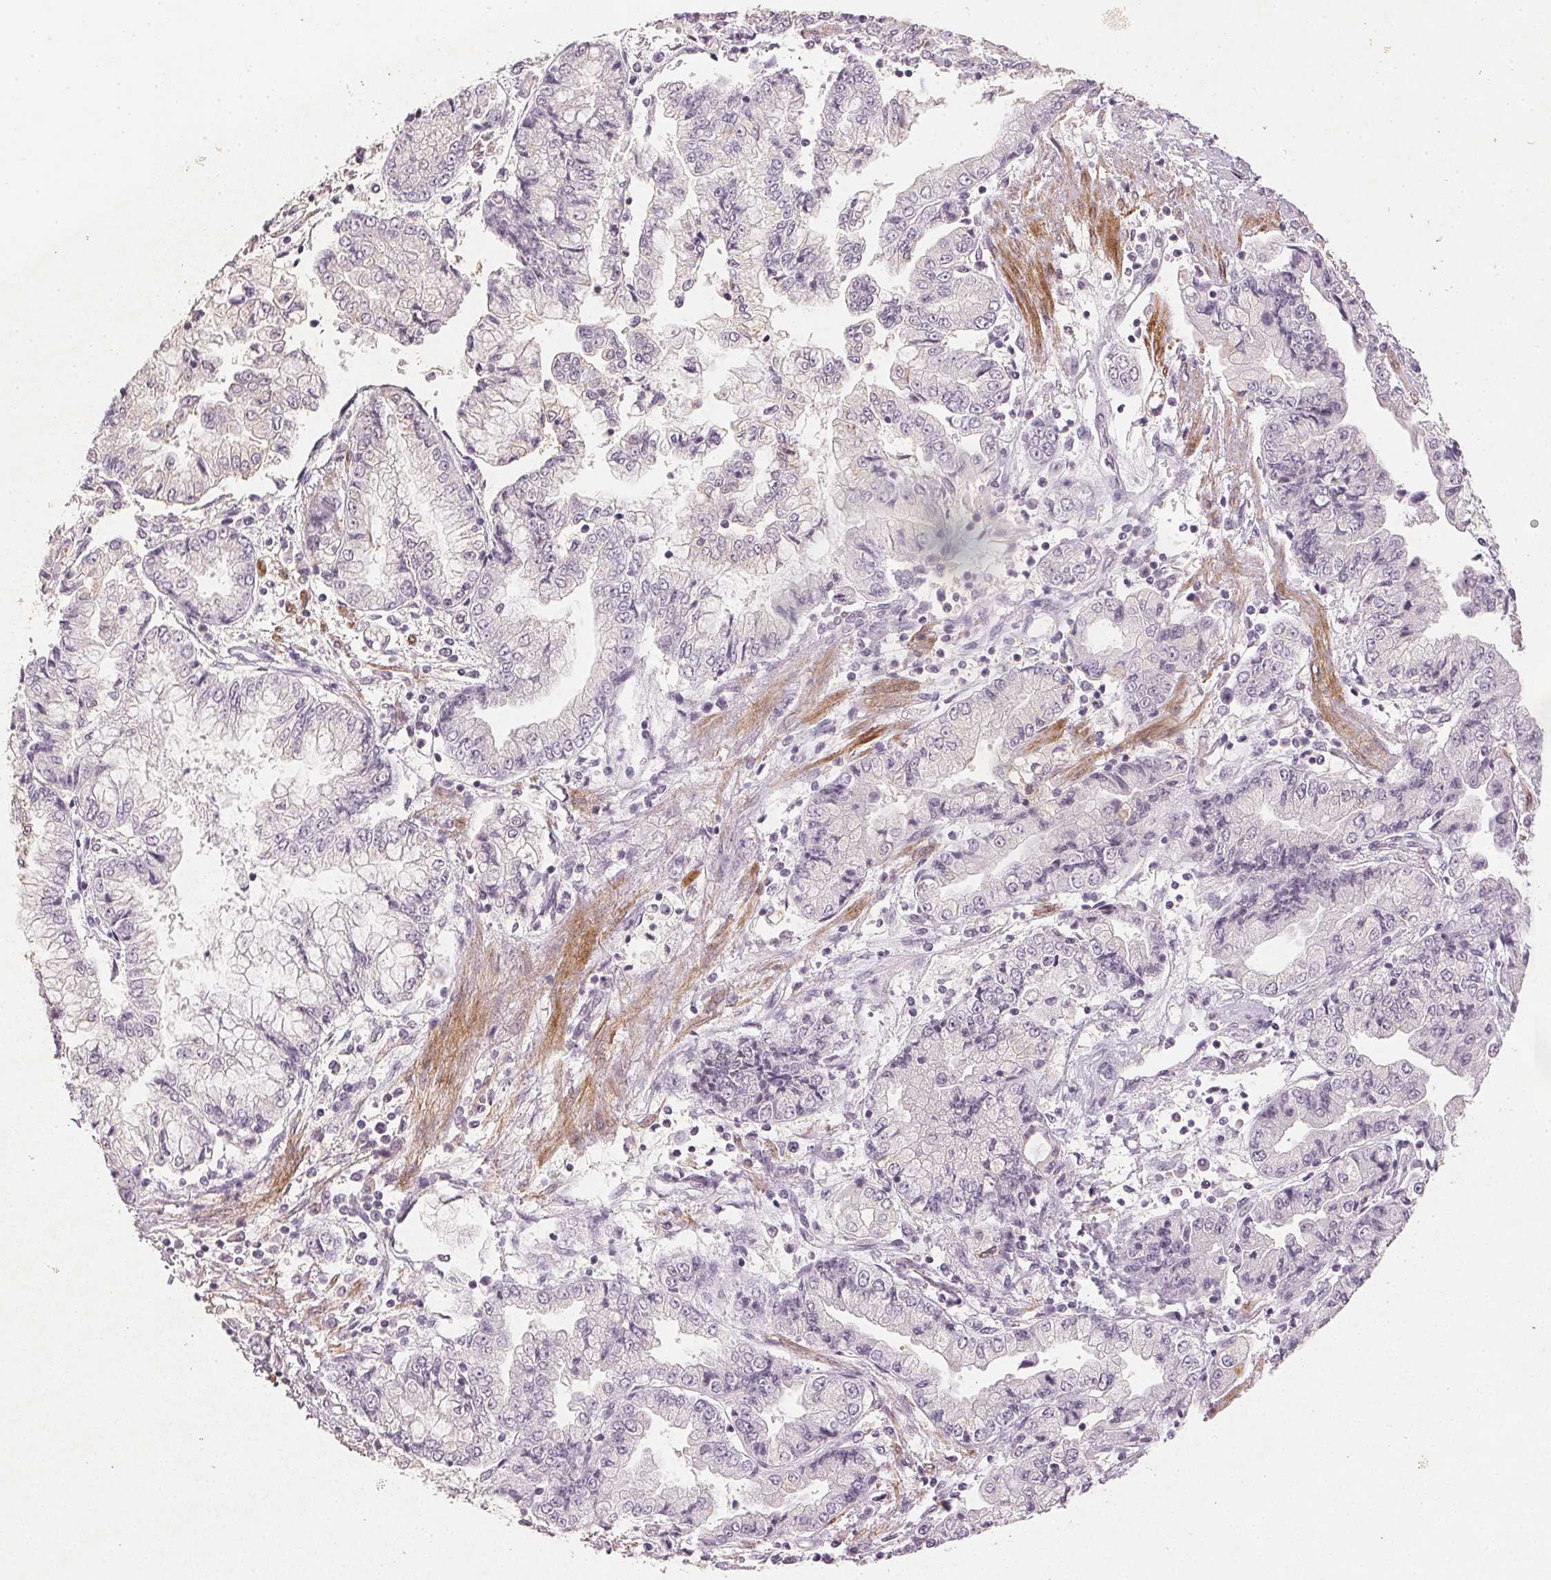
{"staining": {"intensity": "negative", "quantity": "none", "location": "none"}, "tissue": "stomach cancer", "cell_type": "Tumor cells", "image_type": "cancer", "snomed": [{"axis": "morphology", "description": "Adenocarcinoma, NOS"}, {"axis": "topography", "description": "Stomach, upper"}], "caption": "Tumor cells are negative for protein expression in human stomach cancer.", "gene": "SMTN", "patient": {"sex": "female", "age": 74}}